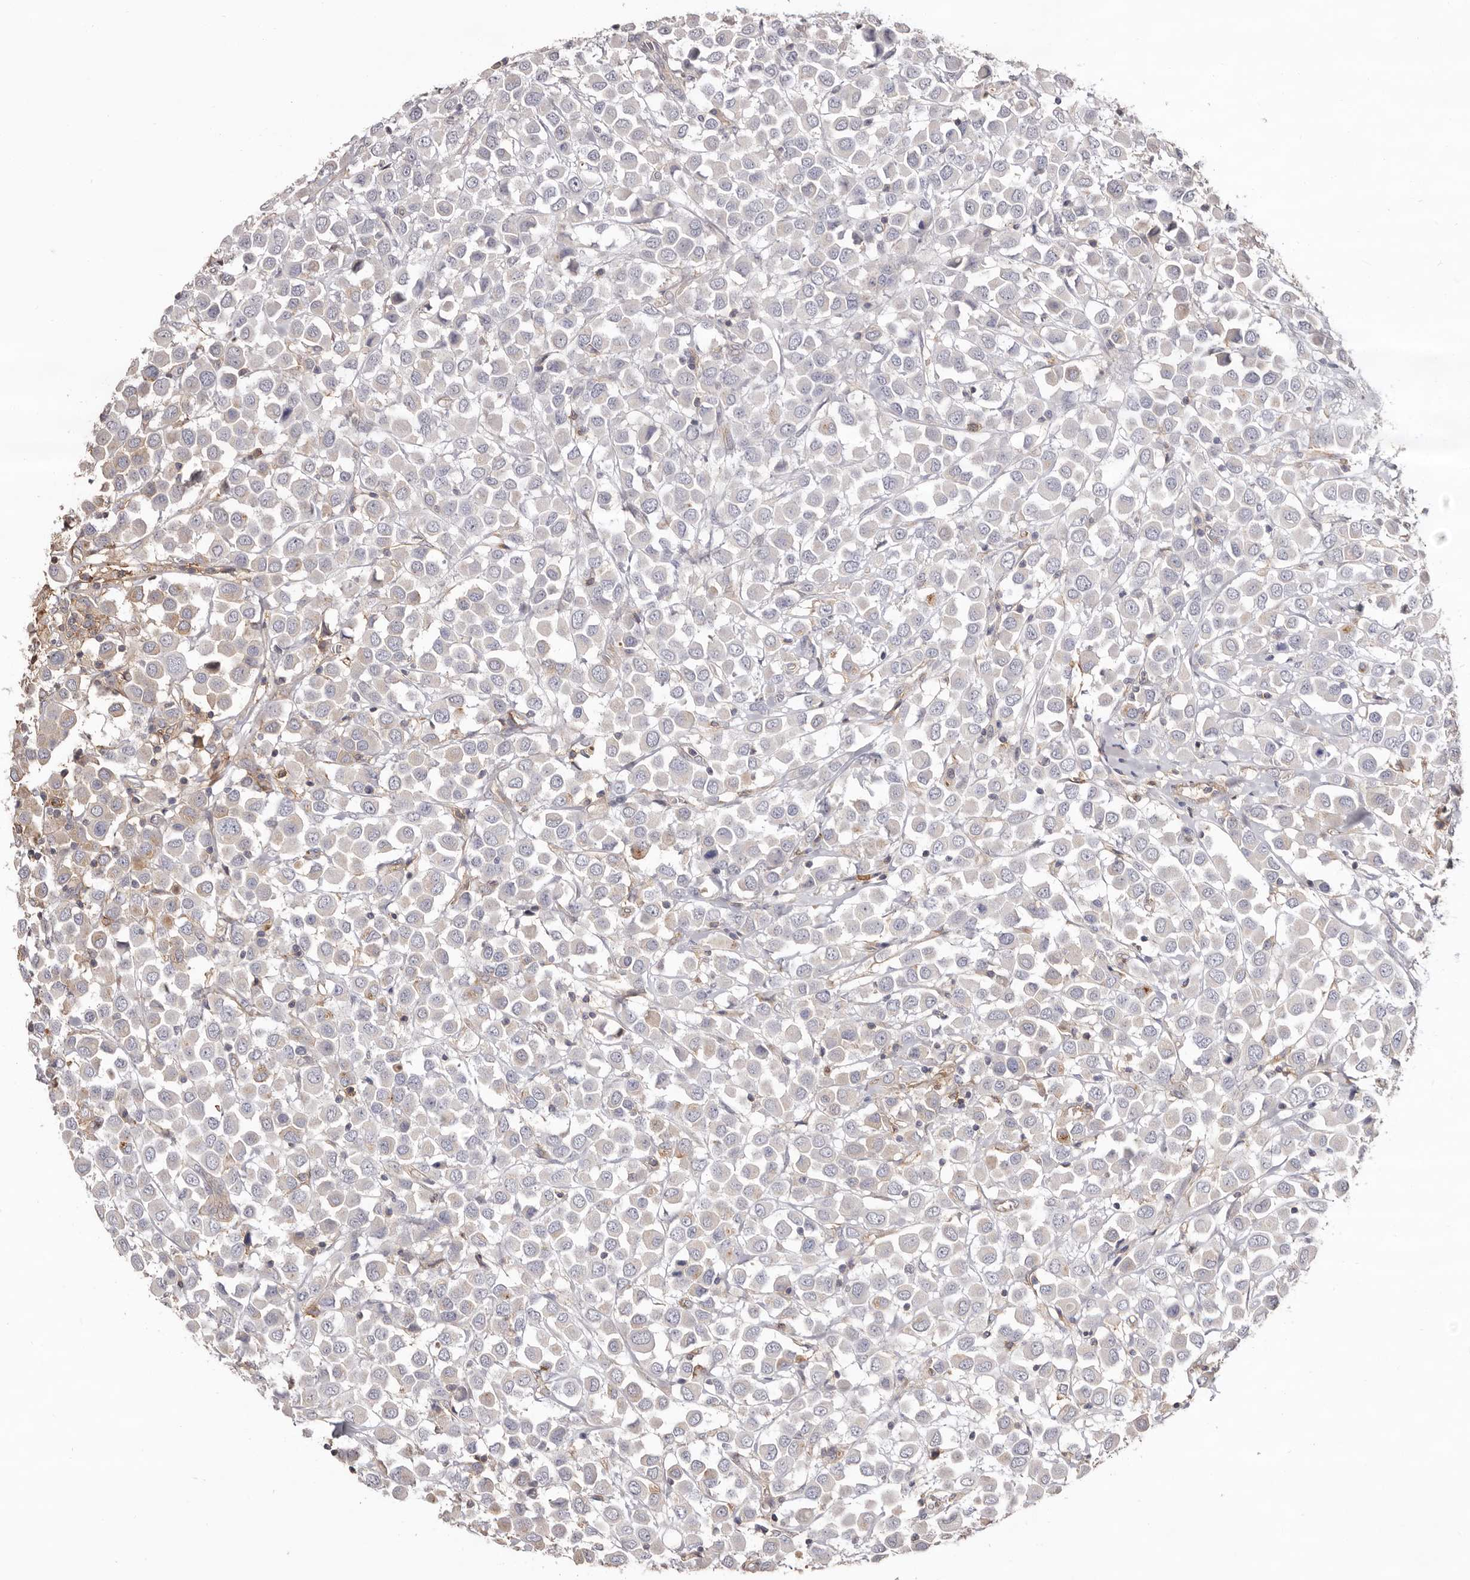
{"staining": {"intensity": "negative", "quantity": "none", "location": "none"}, "tissue": "breast cancer", "cell_type": "Tumor cells", "image_type": "cancer", "snomed": [{"axis": "morphology", "description": "Duct carcinoma"}, {"axis": "topography", "description": "Breast"}], "caption": "DAB (3,3'-diaminobenzidine) immunohistochemical staining of human infiltrating ductal carcinoma (breast) displays no significant staining in tumor cells.", "gene": "MMACHC", "patient": {"sex": "female", "age": 61}}